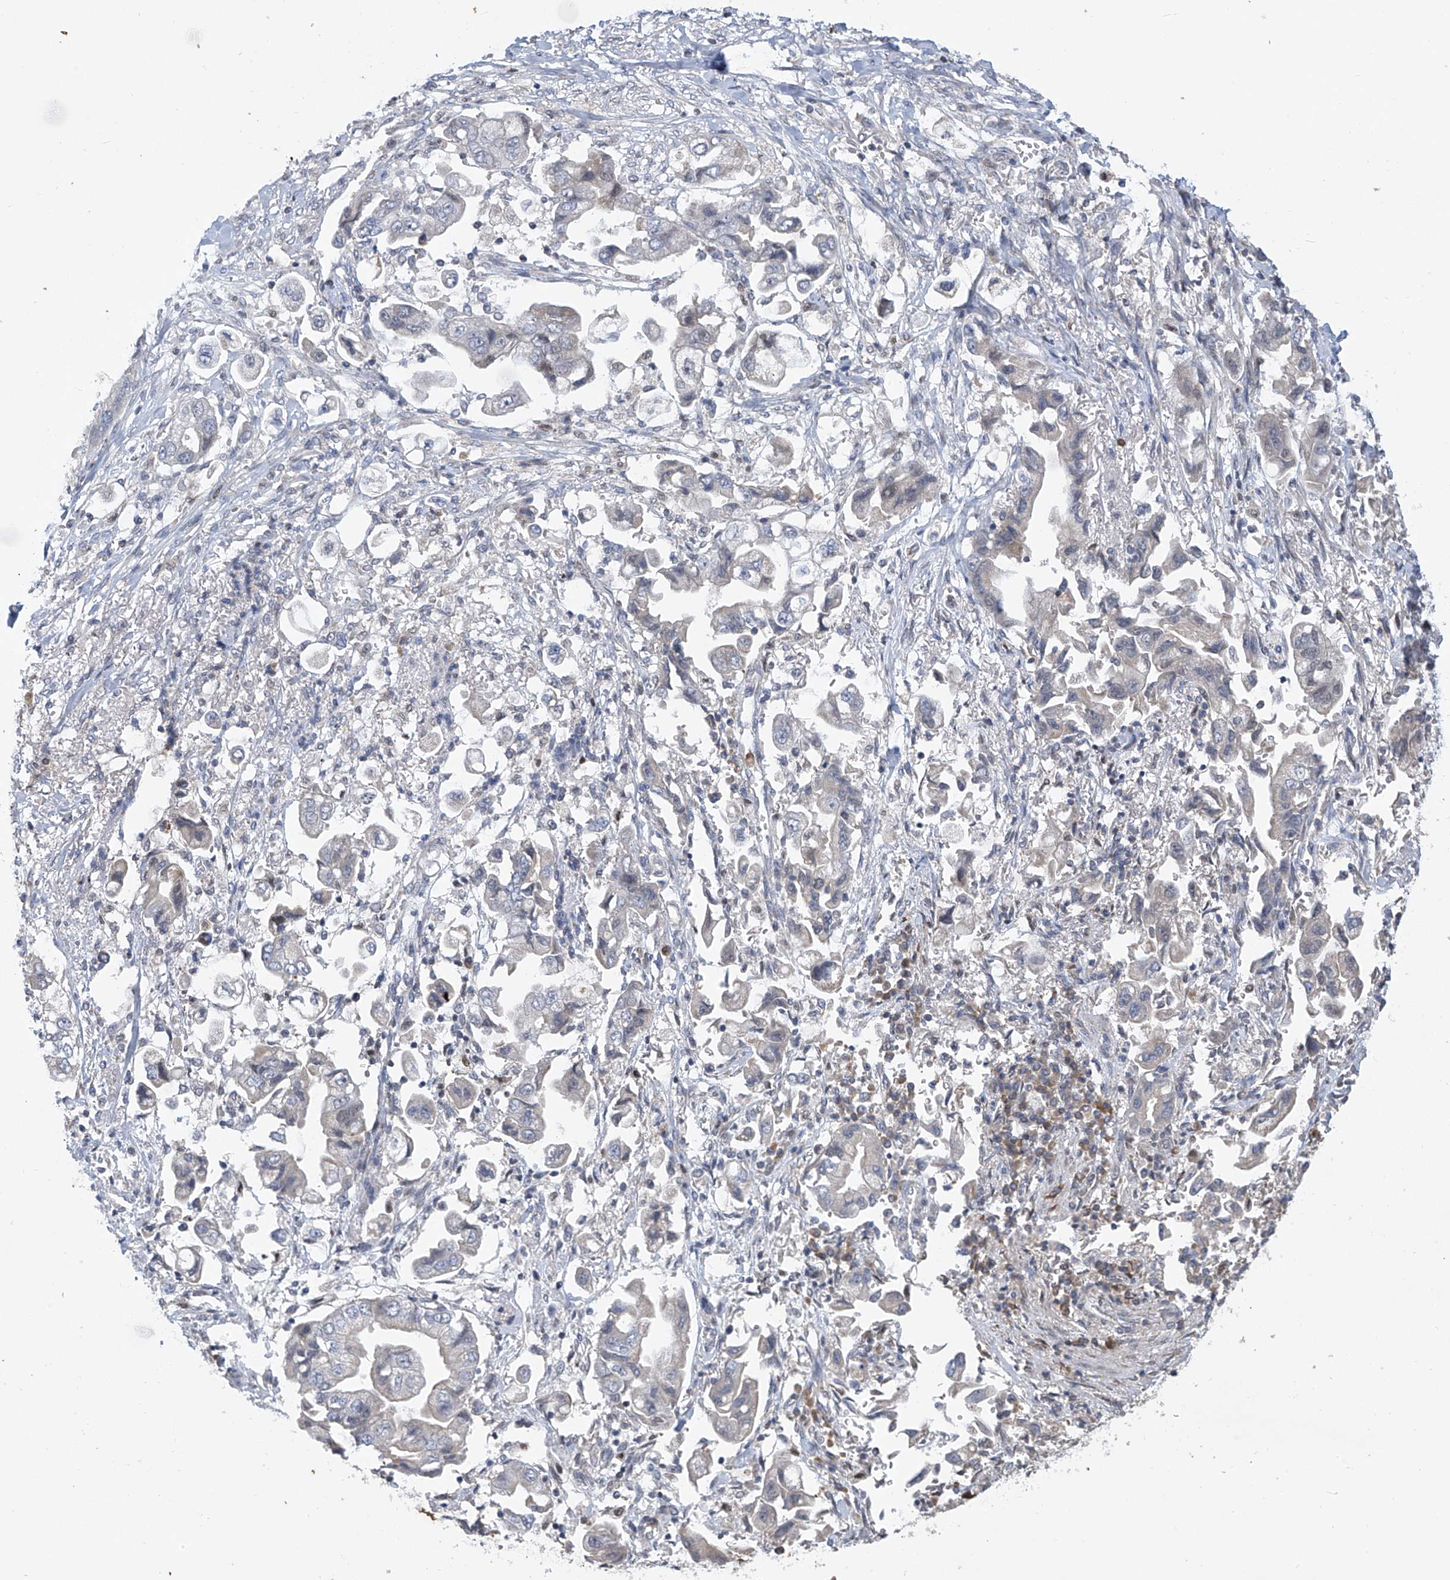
{"staining": {"intensity": "negative", "quantity": "none", "location": "none"}, "tissue": "stomach cancer", "cell_type": "Tumor cells", "image_type": "cancer", "snomed": [{"axis": "morphology", "description": "Adenocarcinoma, NOS"}, {"axis": "topography", "description": "Stomach"}], "caption": "Immunohistochemistry histopathology image of stomach adenocarcinoma stained for a protein (brown), which displays no staining in tumor cells. (Stains: DAB (3,3'-diaminobenzidine) immunohistochemistry (IHC) with hematoxylin counter stain, Microscopy: brightfield microscopy at high magnification).", "gene": "SLCO4A1", "patient": {"sex": "male", "age": 62}}